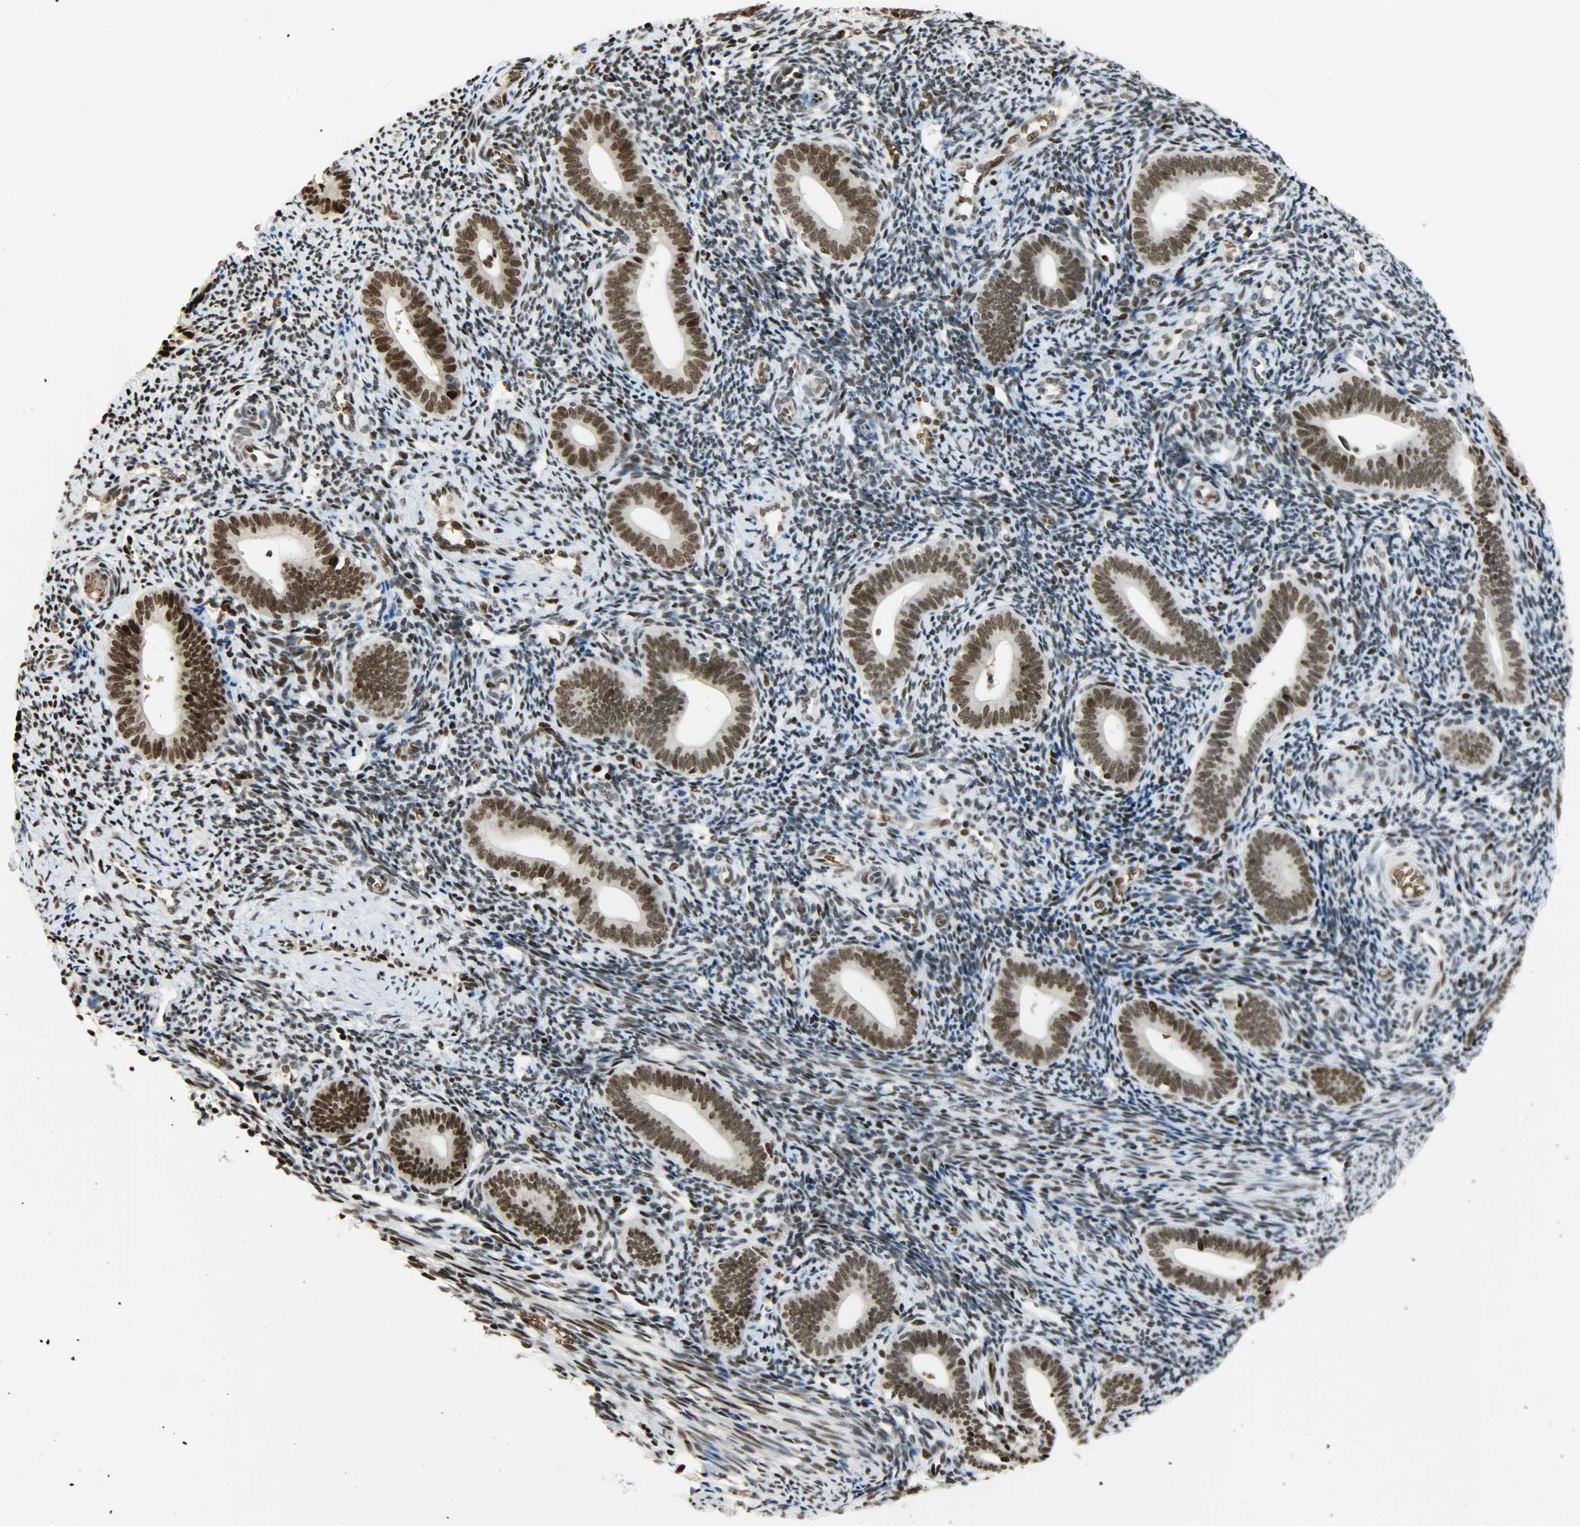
{"staining": {"intensity": "strong", "quantity": "25%-75%", "location": "nuclear"}, "tissue": "endometrium", "cell_type": "Cells in endometrial stroma", "image_type": "normal", "snomed": [{"axis": "morphology", "description": "Normal tissue, NOS"}, {"axis": "topography", "description": "Uterus"}, {"axis": "topography", "description": "Endometrium"}], "caption": "High-magnification brightfield microscopy of benign endometrium stained with DAB (brown) and counterstained with hematoxylin (blue). cells in endometrial stroma exhibit strong nuclear expression is appreciated in about25%-75% of cells.", "gene": "SNAI1", "patient": {"sex": "female", "age": 33}}